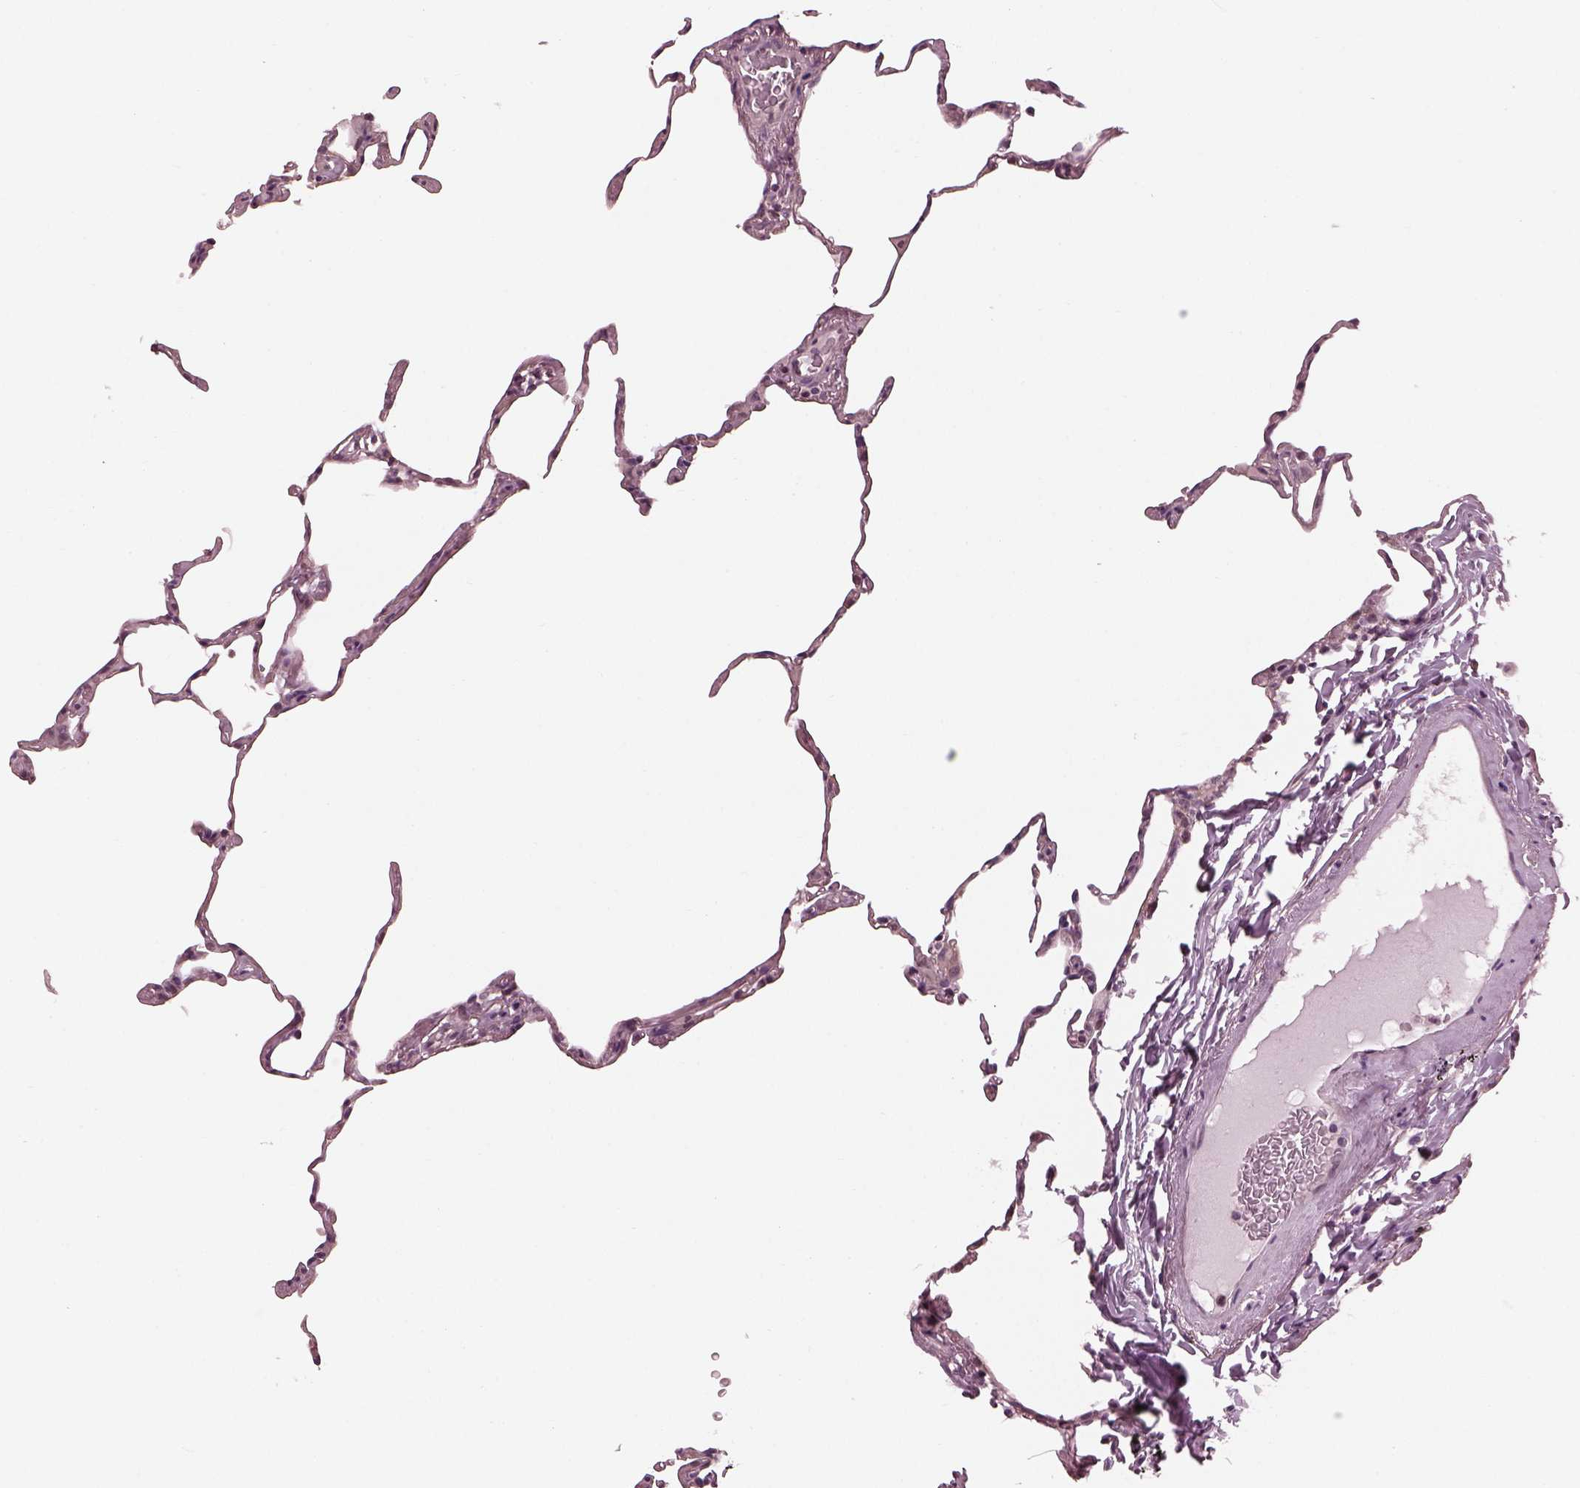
{"staining": {"intensity": "negative", "quantity": "none", "location": "none"}, "tissue": "lung", "cell_type": "Alveolar cells", "image_type": "normal", "snomed": [{"axis": "morphology", "description": "Normal tissue, NOS"}, {"axis": "topography", "description": "Lung"}], "caption": "Micrograph shows no protein staining in alveolar cells of unremarkable lung.", "gene": "BFSP1", "patient": {"sex": "female", "age": 57}}